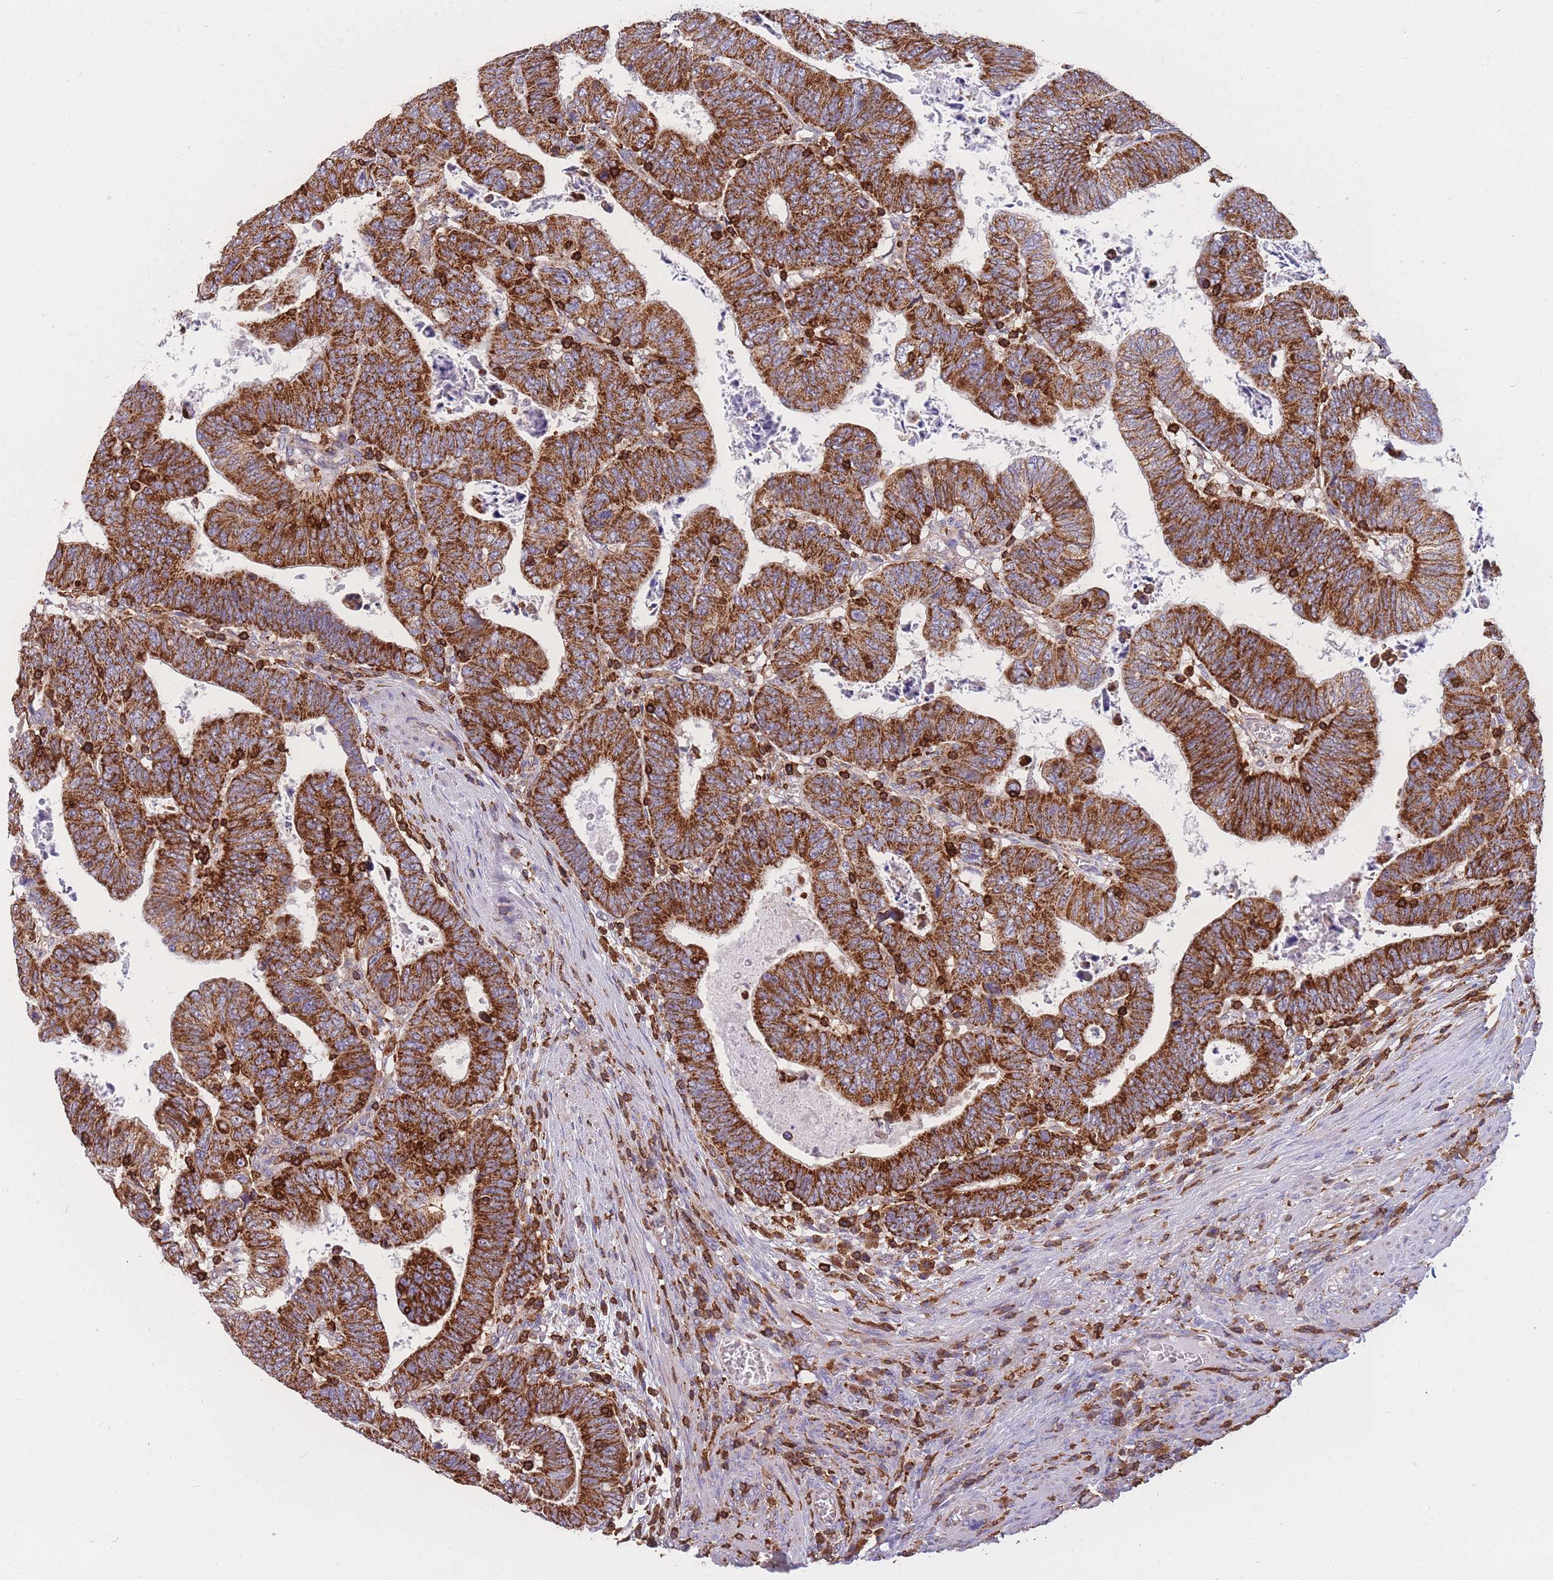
{"staining": {"intensity": "strong", "quantity": ">75%", "location": "cytoplasmic/membranous"}, "tissue": "colorectal cancer", "cell_type": "Tumor cells", "image_type": "cancer", "snomed": [{"axis": "morphology", "description": "Normal tissue, NOS"}, {"axis": "morphology", "description": "Adenocarcinoma, NOS"}, {"axis": "topography", "description": "Rectum"}], "caption": "Immunohistochemistry (IHC) (DAB (3,3'-diaminobenzidine)) staining of adenocarcinoma (colorectal) shows strong cytoplasmic/membranous protein positivity in about >75% of tumor cells. Using DAB (brown) and hematoxylin (blue) stains, captured at high magnification using brightfield microscopy.", "gene": "MRPL54", "patient": {"sex": "female", "age": 65}}